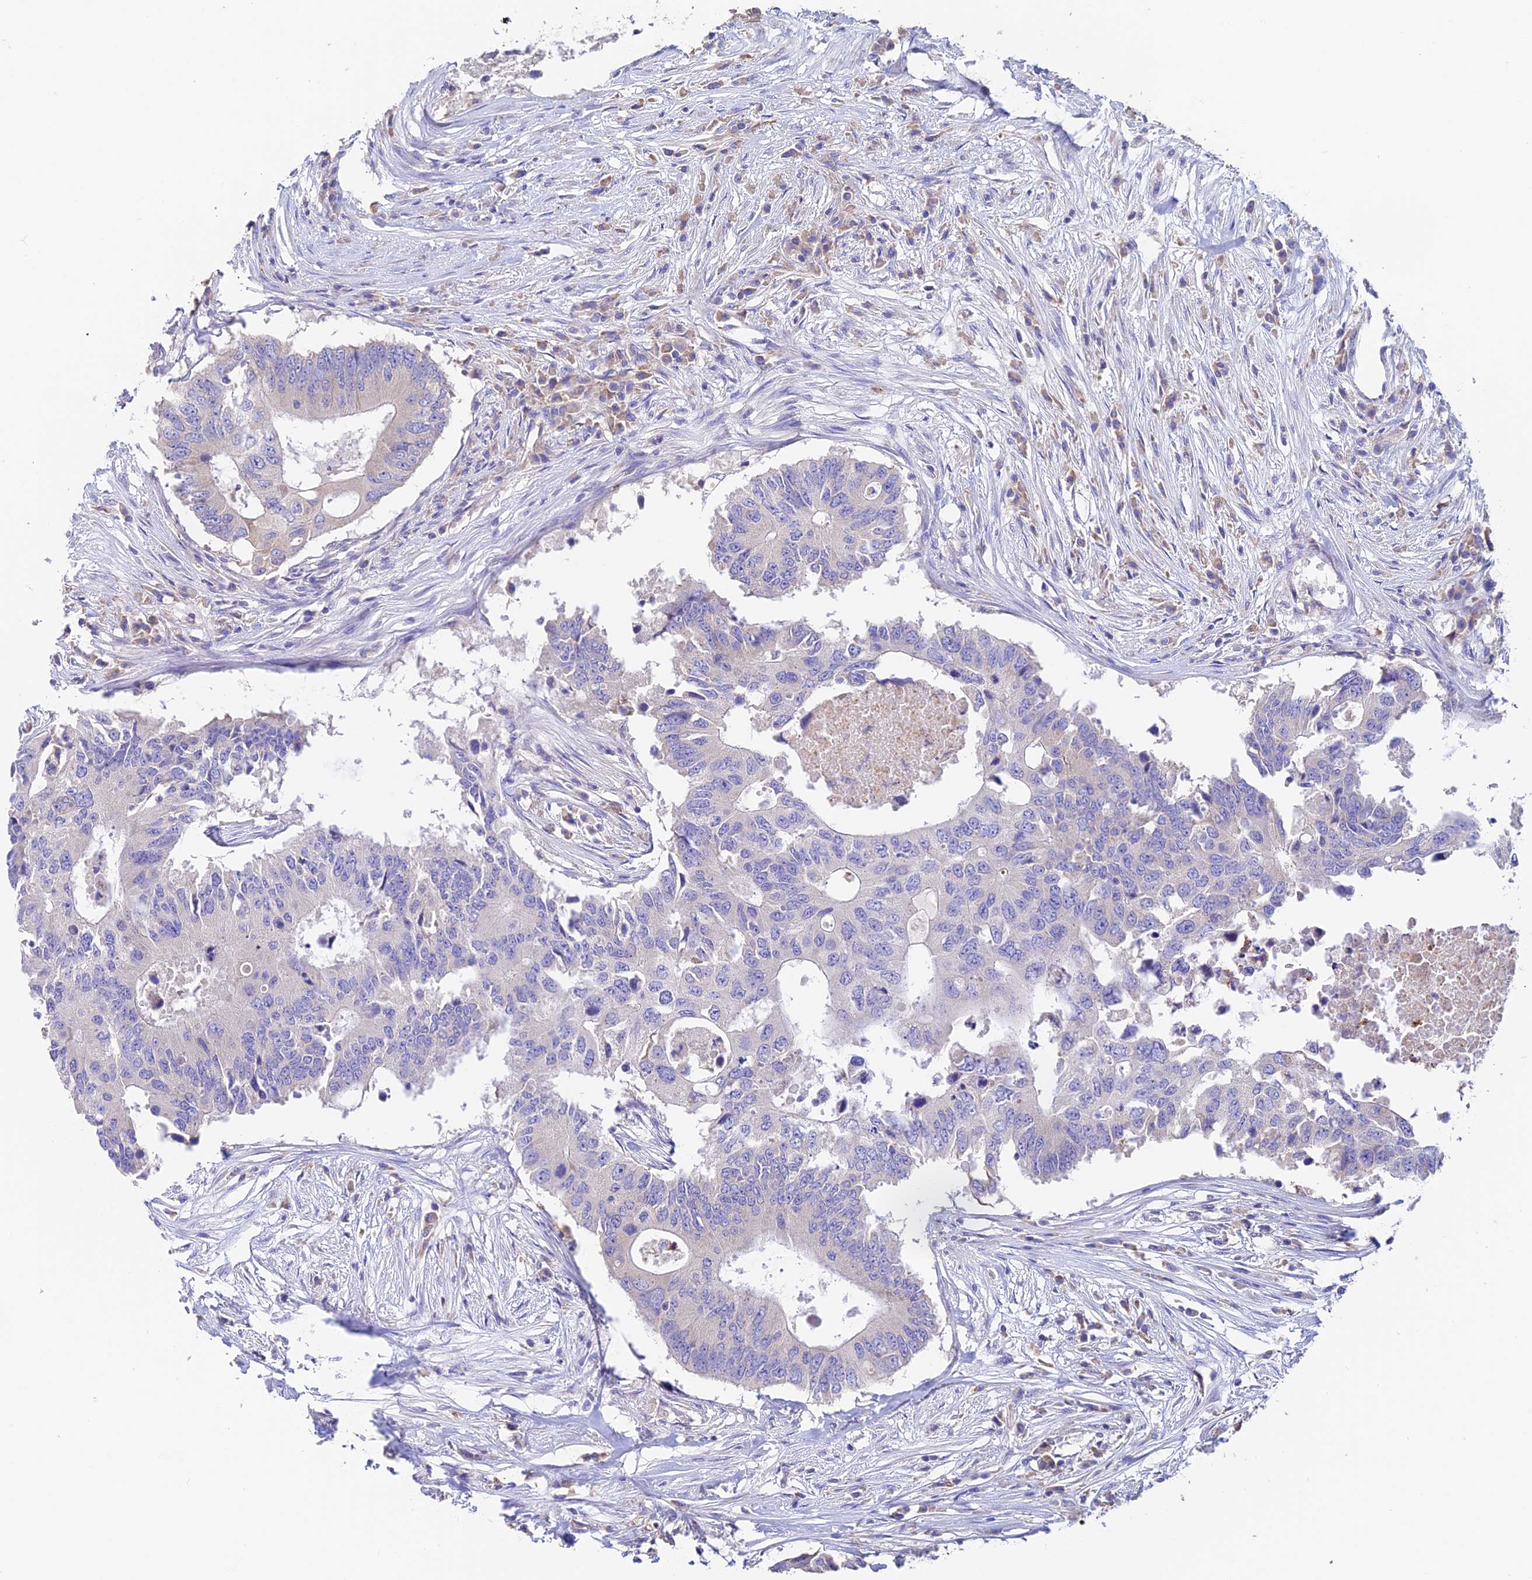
{"staining": {"intensity": "negative", "quantity": "none", "location": "none"}, "tissue": "colorectal cancer", "cell_type": "Tumor cells", "image_type": "cancer", "snomed": [{"axis": "morphology", "description": "Adenocarcinoma, NOS"}, {"axis": "topography", "description": "Colon"}], "caption": "Colorectal cancer stained for a protein using immunohistochemistry (IHC) displays no positivity tumor cells.", "gene": "EMC3", "patient": {"sex": "male", "age": 71}}